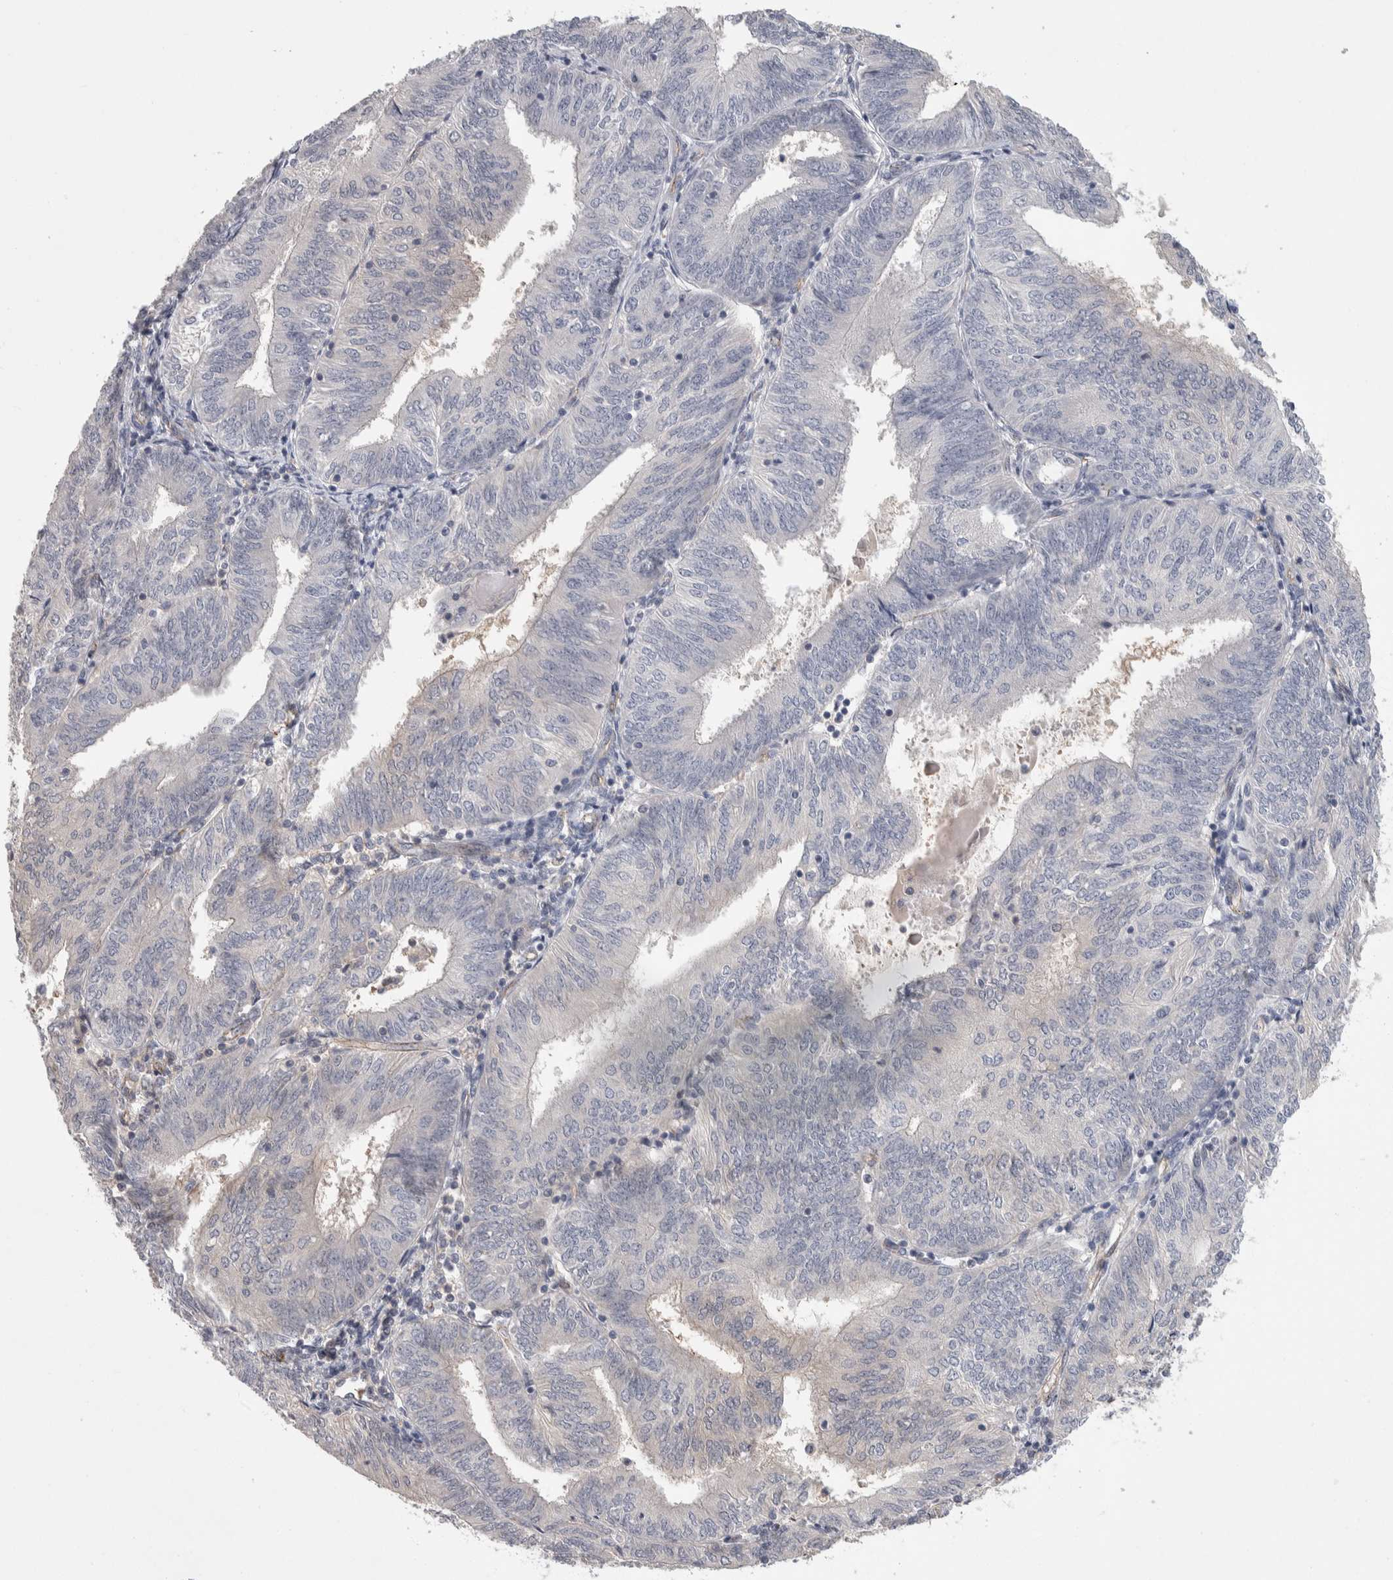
{"staining": {"intensity": "negative", "quantity": "none", "location": "none"}, "tissue": "endometrial cancer", "cell_type": "Tumor cells", "image_type": "cancer", "snomed": [{"axis": "morphology", "description": "Adenocarcinoma, NOS"}, {"axis": "topography", "description": "Endometrium"}], "caption": "The histopathology image reveals no staining of tumor cells in endometrial adenocarcinoma. (IHC, brightfield microscopy, high magnification).", "gene": "ZNF862", "patient": {"sex": "female", "age": 58}}